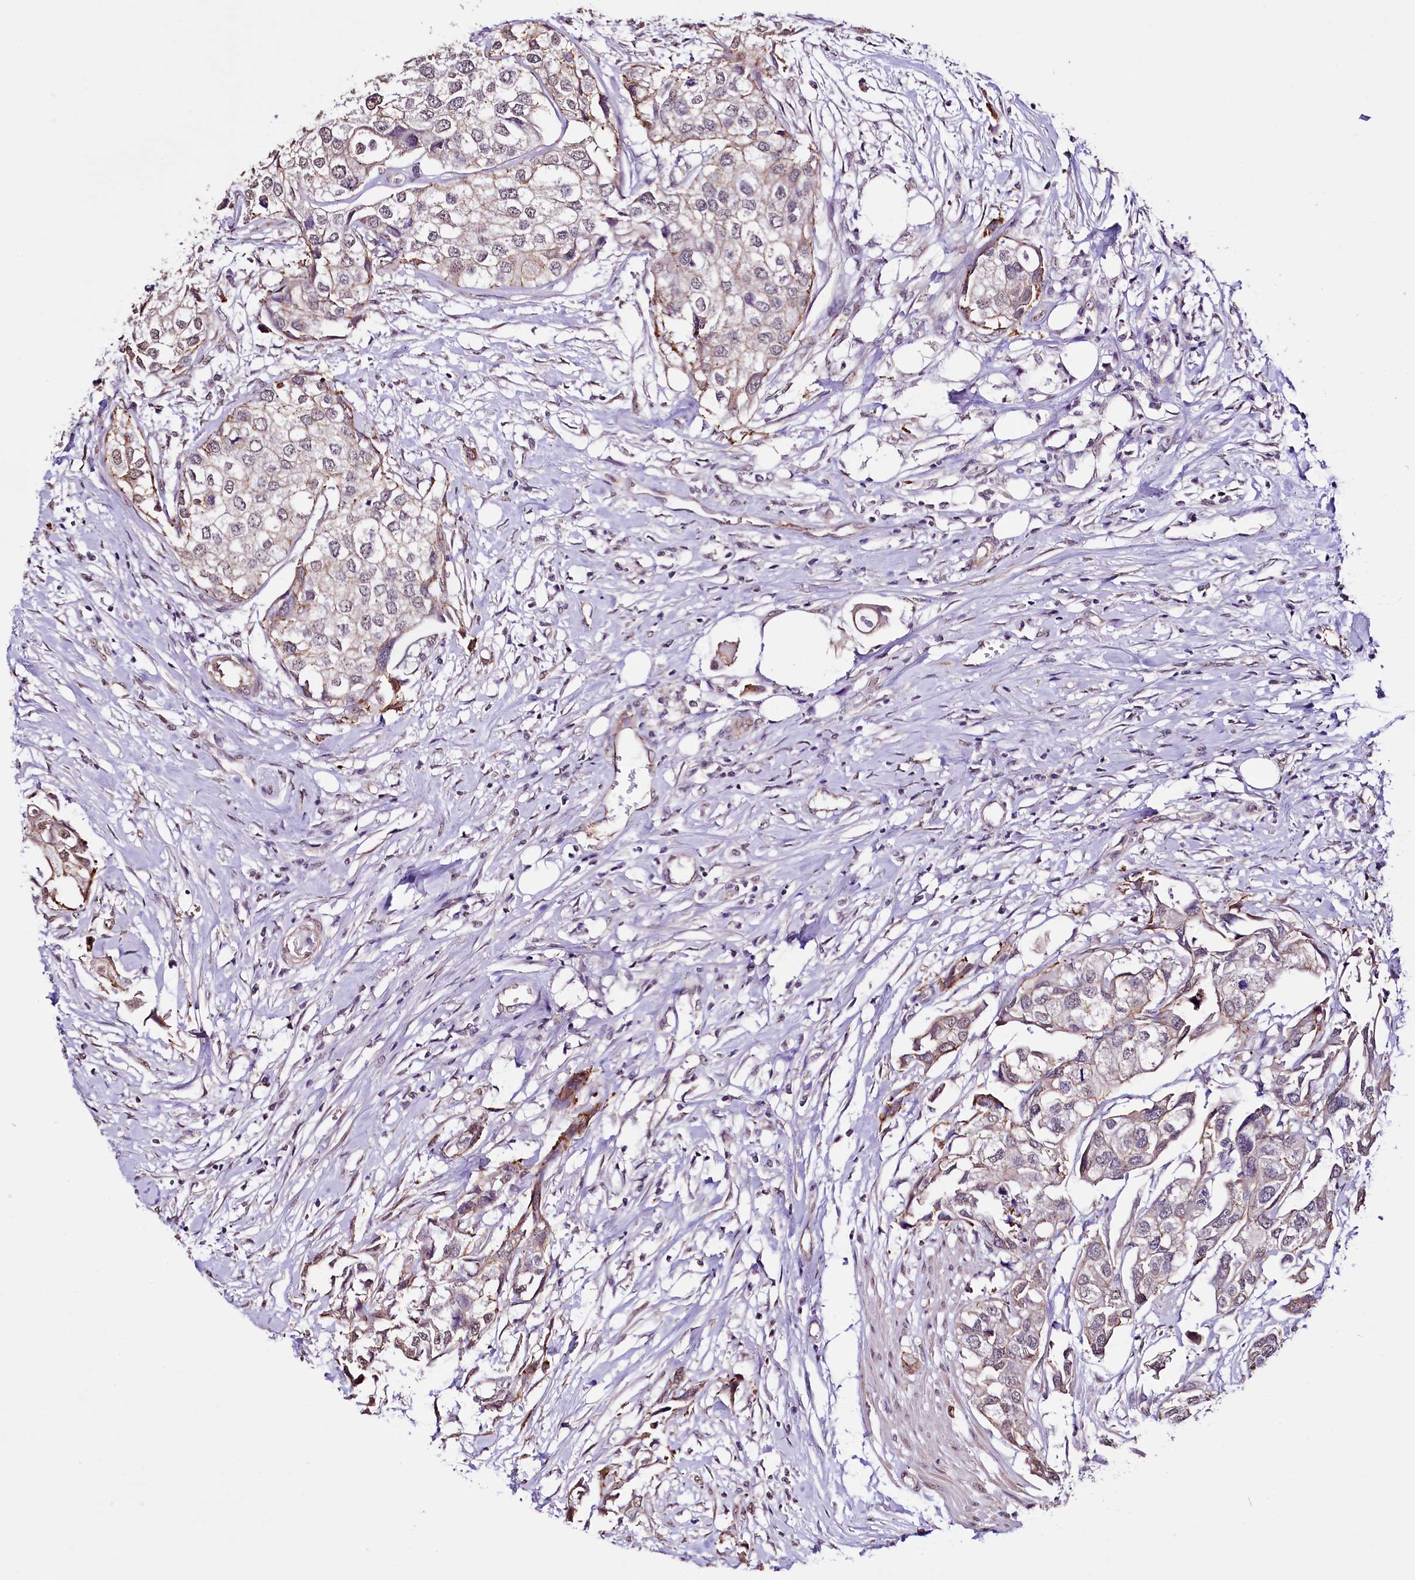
{"staining": {"intensity": "negative", "quantity": "none", "location": "none"}, "tissue": "urothelial cancer", "cell_type": "Tumor cells", "image_type": "cancer", "snomed": [{"axis": "morphology", "description": "Urothelial carcinoma, High grade"}, {"axis": "topography", "description": "Urinary bladder"}], "caption": "The image displays no significant staining in tumor cells of high-grade urothelial carcinoma.", "gene": "ST7", "patient": {"sex": "male", "age": 64}}